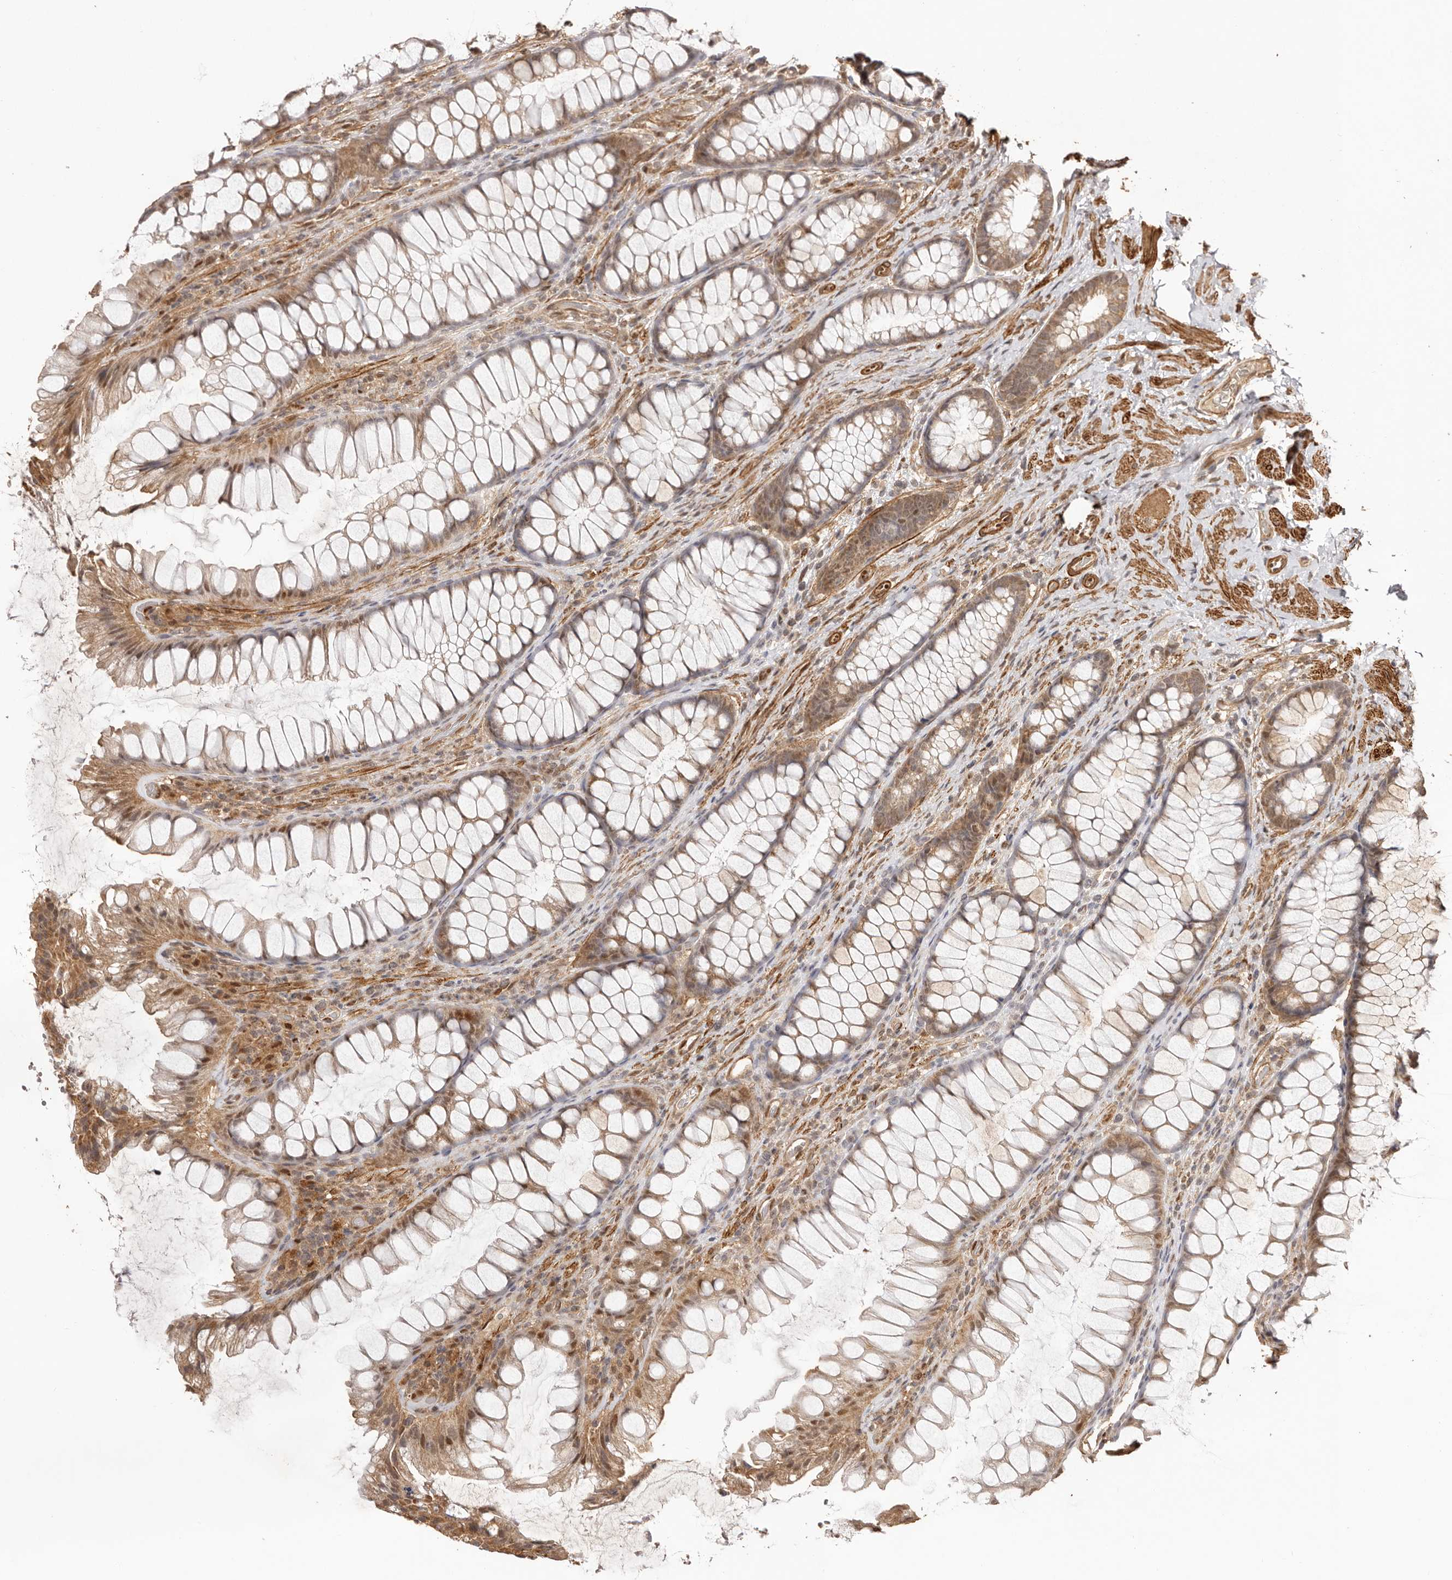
{"staining": {"intensity": "strong", "quantity": ">75%", "location": "cytoplasmic/membranous"}, "tissue": "colon", "cell_type": "Endothelial cells", "image_type": "normal", "snomed": [{"axis": "morphology", "description": "Normal tissue, NOS"}, {"axis": "topography", "description": "Colon"}], "caption": "A brown stain labels strong cytoplasmic/membranous positivity of a protein in endothelial cells of benign colon. Using DAB (3,3'-diaminobenzidine) (brown) and hematoxylin (blue) stains, captured at high magnification using brightfield microscopy.", "gene": "UBR2", "patient": {"sex": "female", "age": 62}}